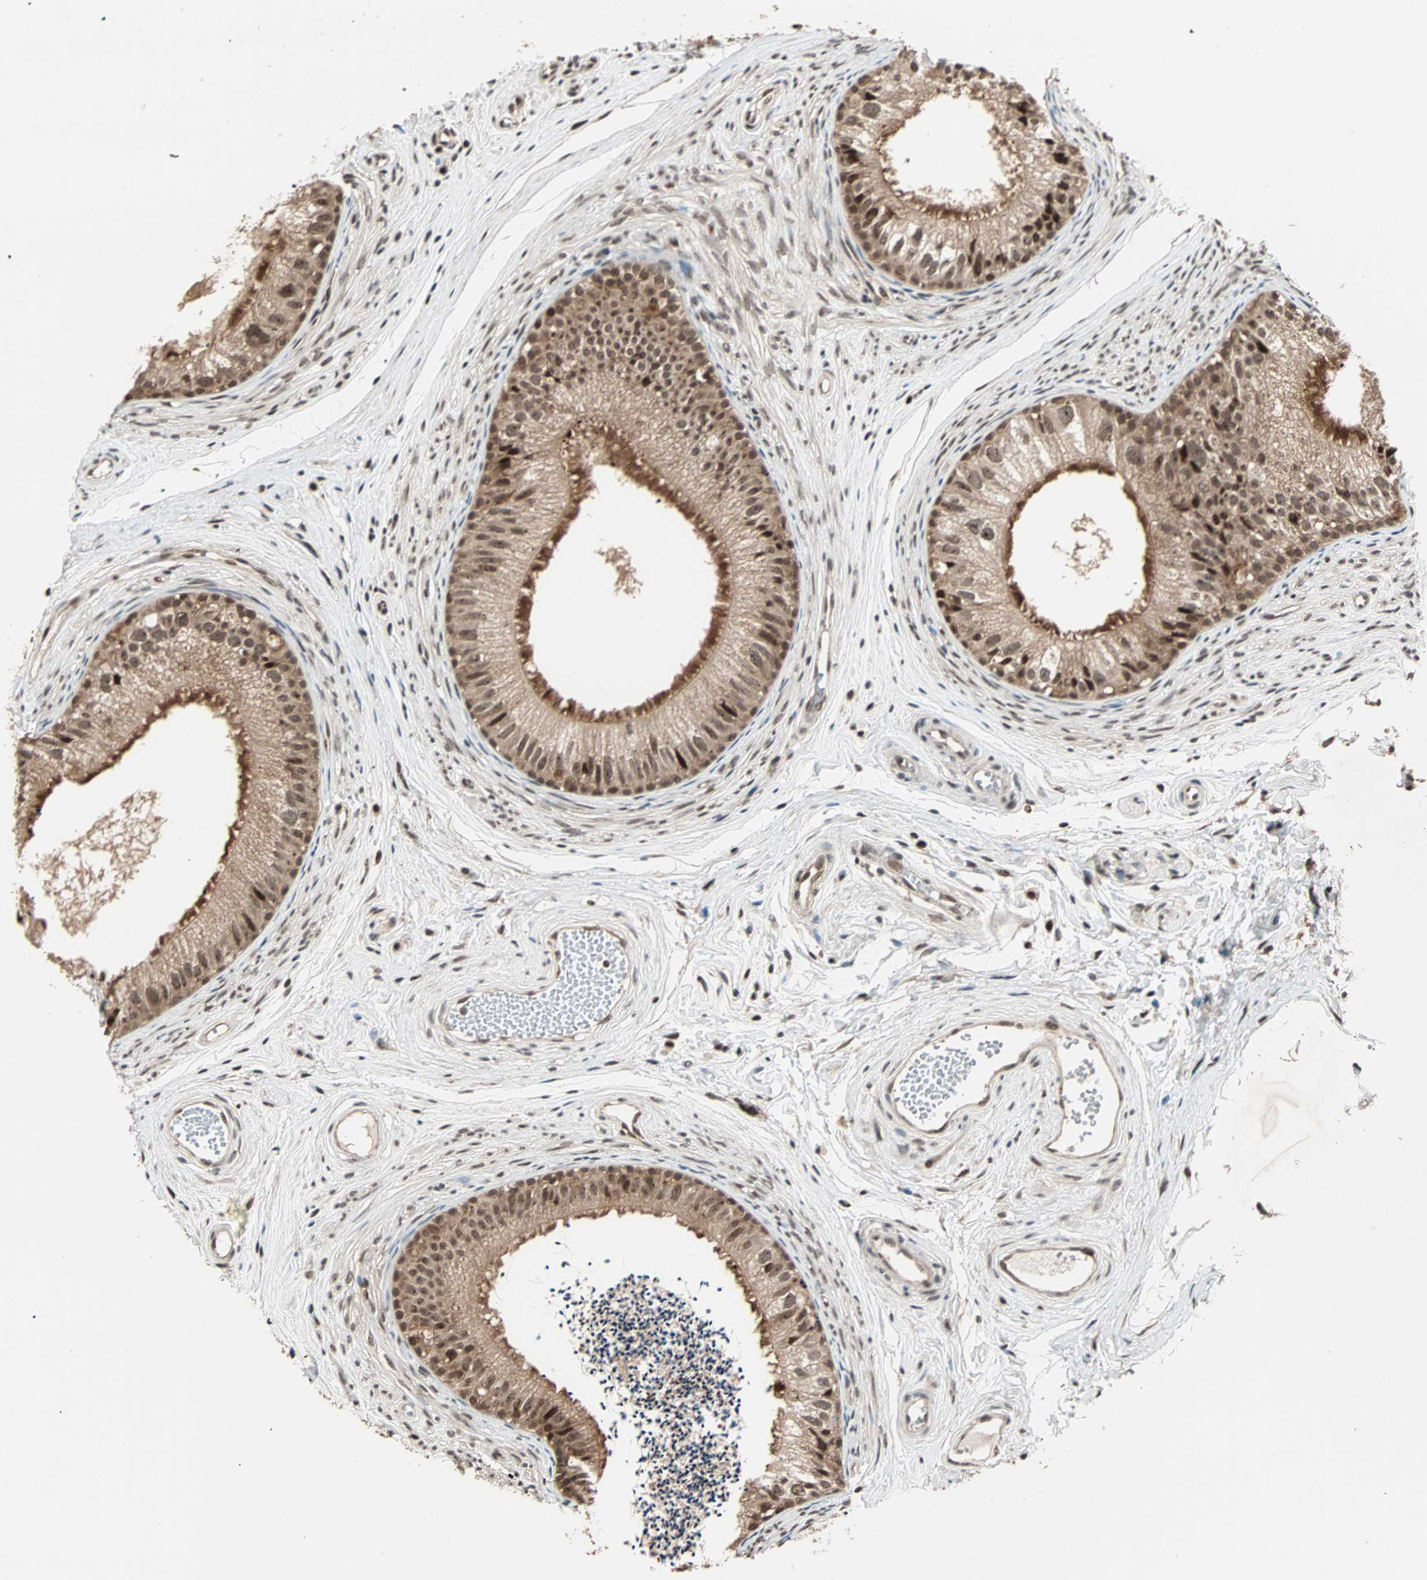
{"staining": {"intensity": "strong", "quantity": ">75%", "location": "cytoplasmic/membranous,nuclear"}, "tissue": "epididymis", "cell_type": "Glandular cells", "image_type": "normal", "snomed": [{"axis": "morphology", "description": "Normal tissue, NOS"}, {"axis": "topography", "description": "Epididymis"}], "caption": "Immunohistochemical staining of normal epididymis exhibits >75% levels of strong cytoplasmic/membranous,nuclear protein expression in about >75% of glandular cells.", "gene": "ZNF44", "patient": {"sex": "male", "age": 56}}